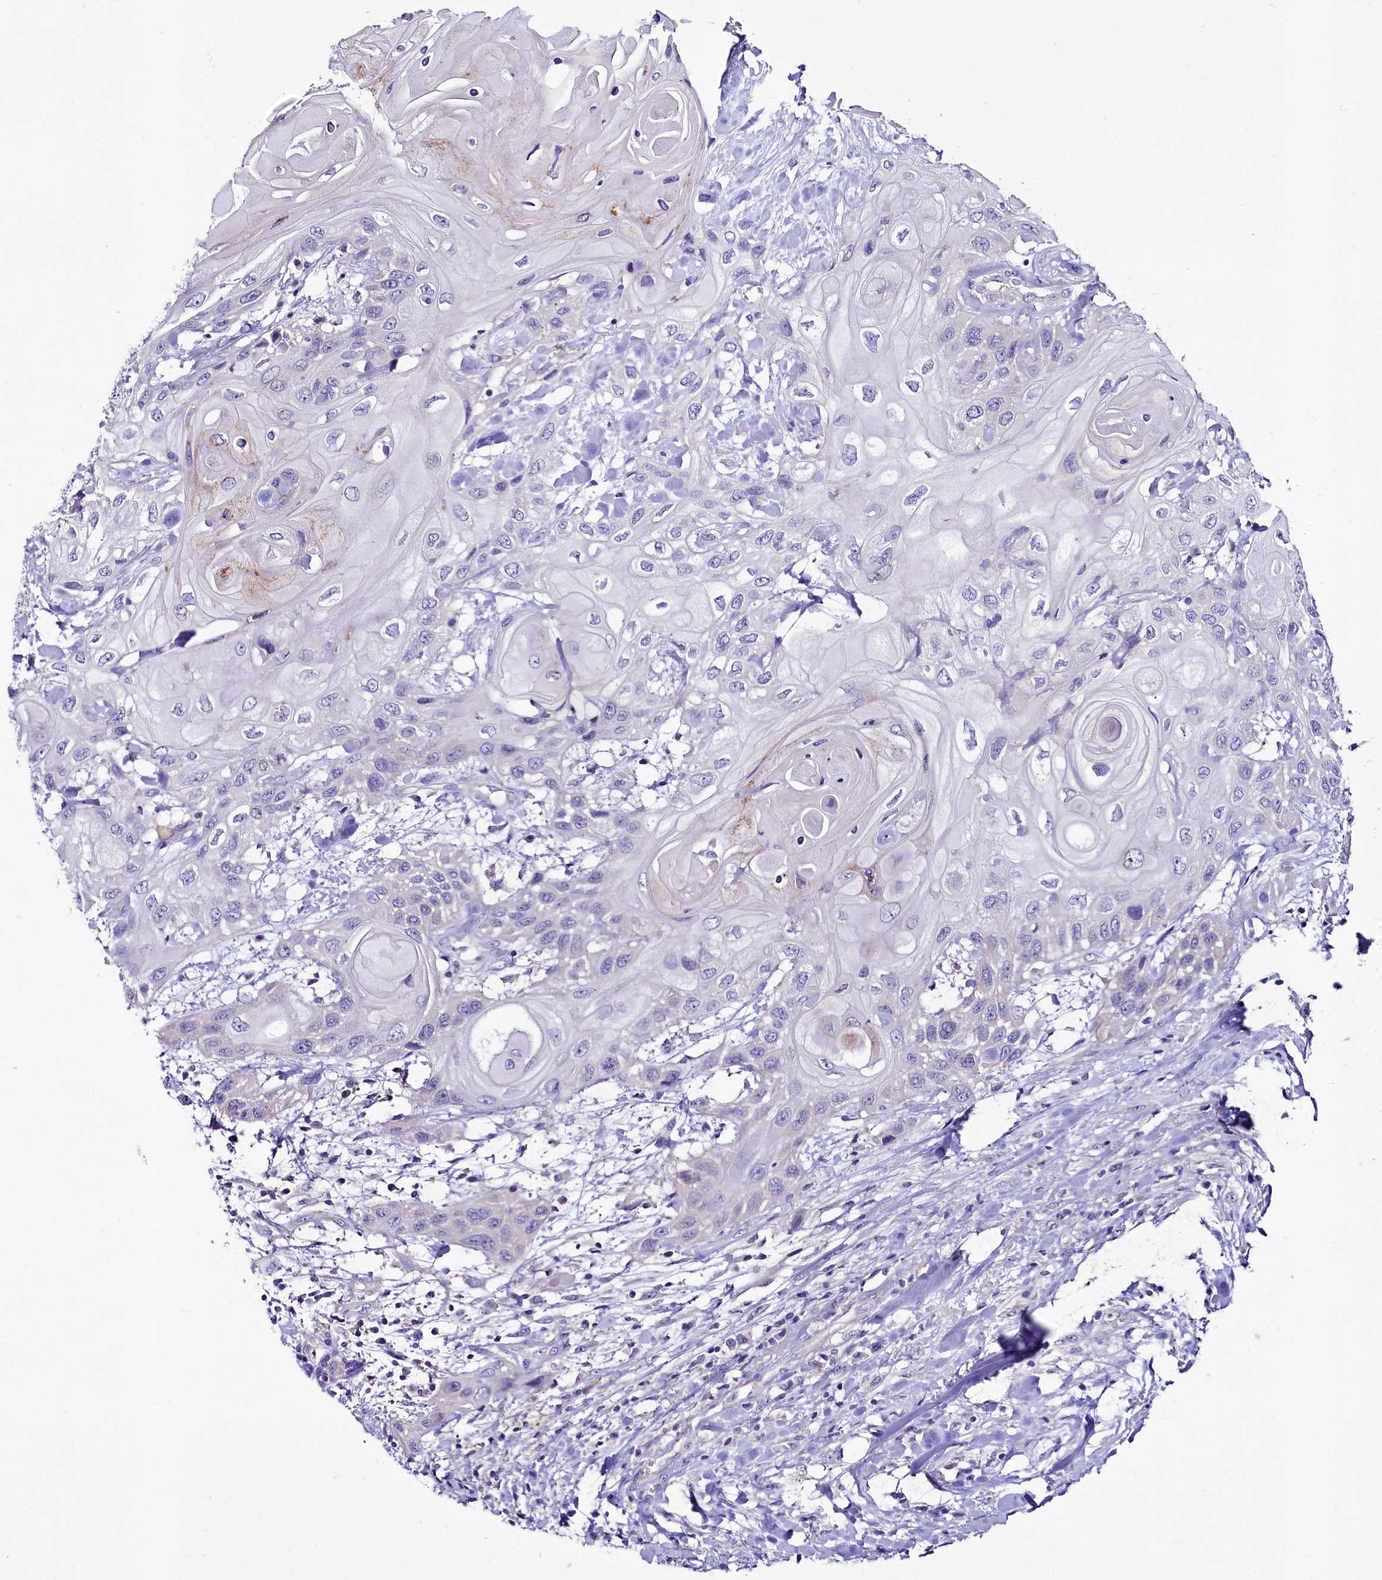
{"staining": {"intensity": "negative", "quantity": "none", "location": "none"}, "tissue": "head and neck cancer", "cell_type": "Tumor cells", "image_type": "cancer", "snomed": [{"axis": "morphology", "description": "Squamous cell carcinoma, NOS"}, {"axis": "topography", "description": "Head-Neck"}], "caption": "Histopathology image shows no significant protein staining in tumor cells of head and neck cancer.", "gene": "ABHD5", "patient": {"sex": "female", "age": 43}}